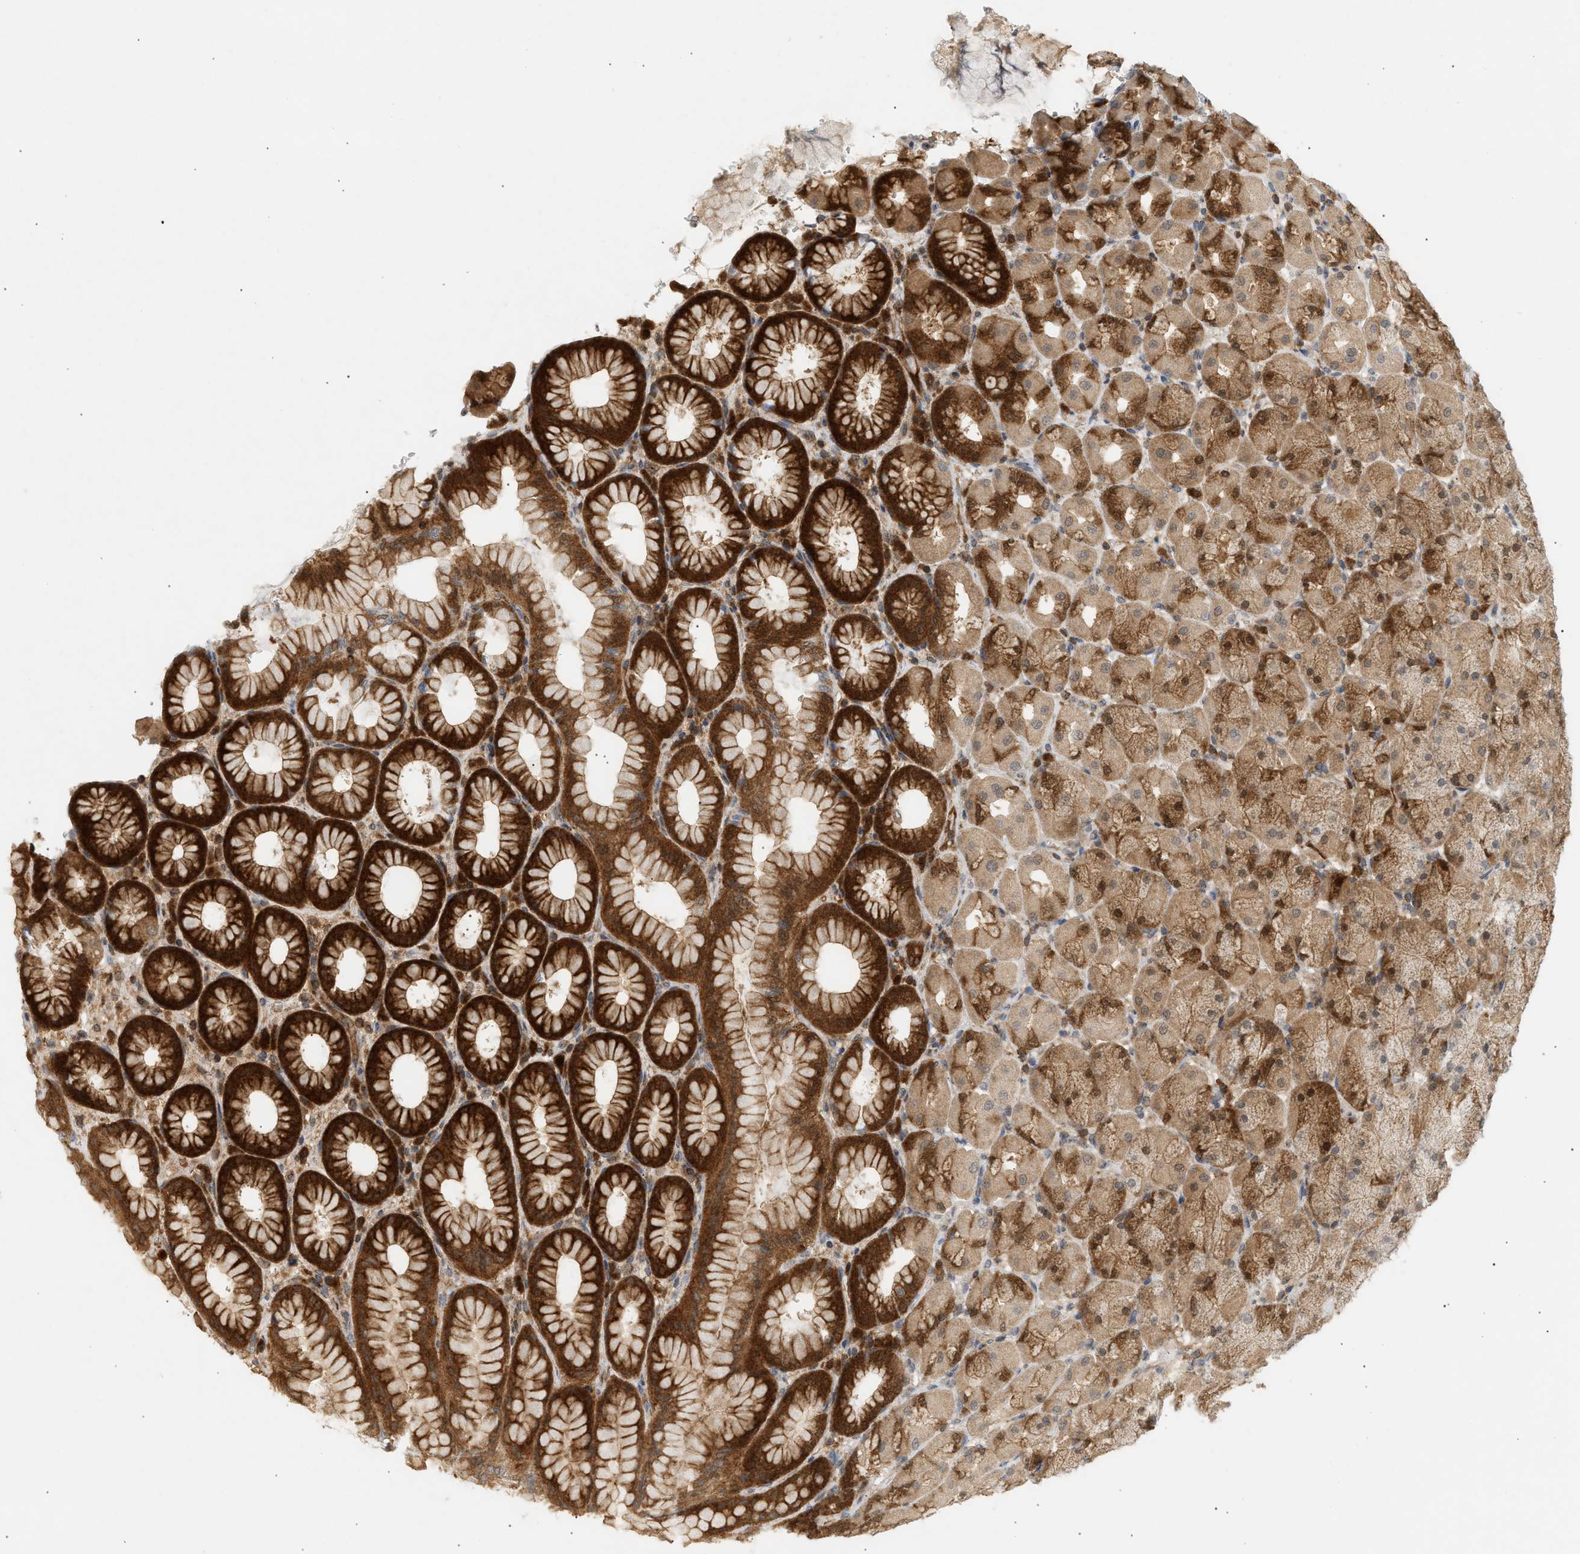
{"staining": {"intensity": "strong", "quantity": ">75%", "location": "cytoplasmic/membranous"}, "tissue": "stomach", "cell_type": "Glandular cells", "image_type": "normal", "snomed": [{"axis": "morphology", "description": "Normal tissue, NOS"}, {"axis": "topography", "description": "Stomach, upper"}], "caption": "IHC image of normal human stomach stained for a protein (brown), which shows high levels of strong cytoplasmic/membranous positivity in about >75% of glandular cells.", "gene": "SHC1", "patient": {"sex": "female", "age": 56}}